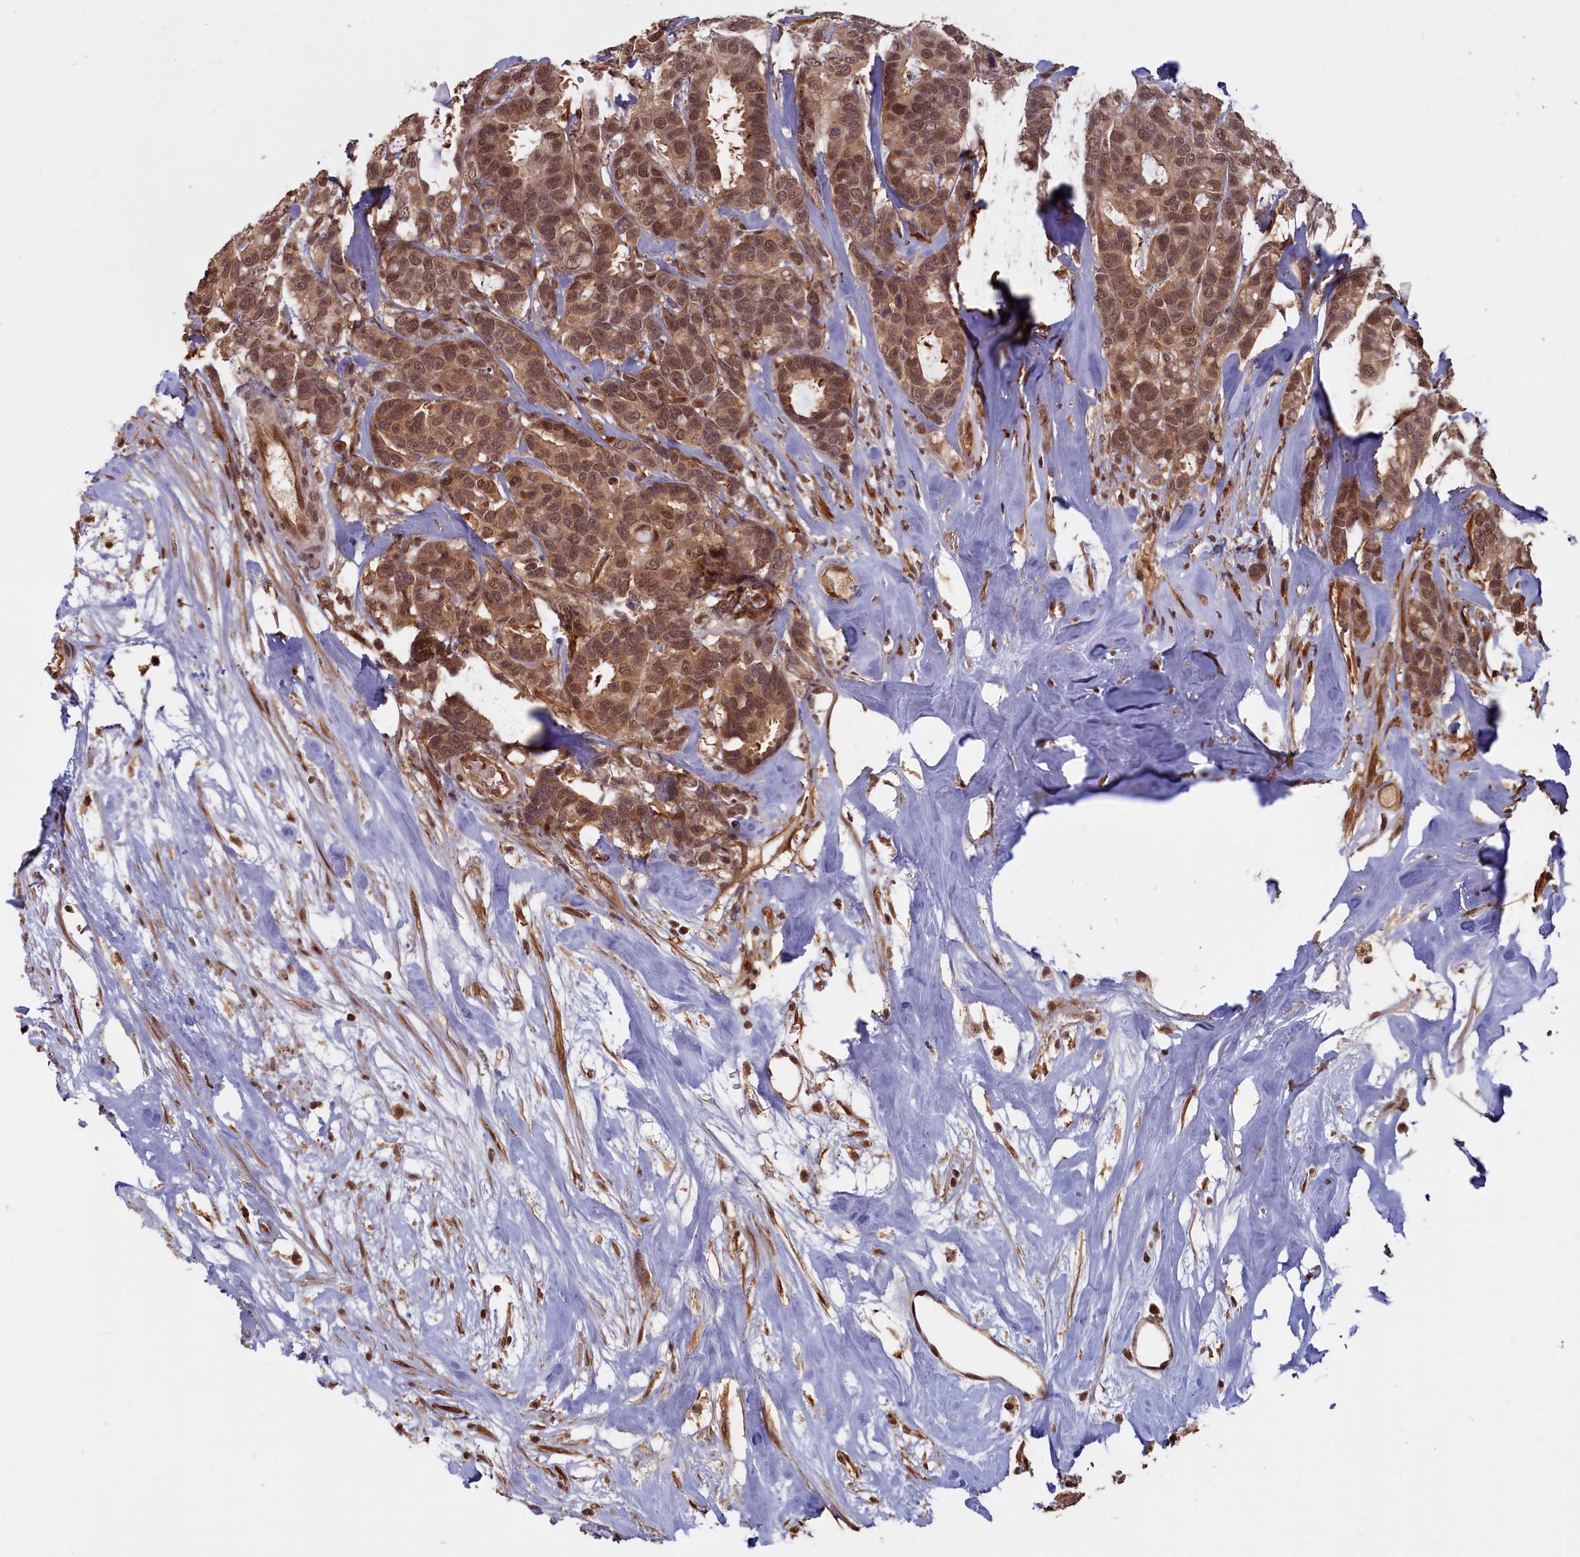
{"staining": {"intensity": "moderate", "quantity": ">75%", "location": "cytoplasmic/membranous,nuclear"}, "tissue": "breast cancer", "cell_type": "Tumor cells", "image_type": "cancer", "snomed": [{"axis": "morphology", "description": "Duct carcinoma"}, {"axis": "topography", "description": "Breast"}], "caption": "Breast cancer stained for a protein (brown) displays moderate cytoplasmic/membranous and nuclear positive staining in approximately >75% of tumor cells.", "gene": "HIF3A", "patient": {"sex": "female", "age": 87}}